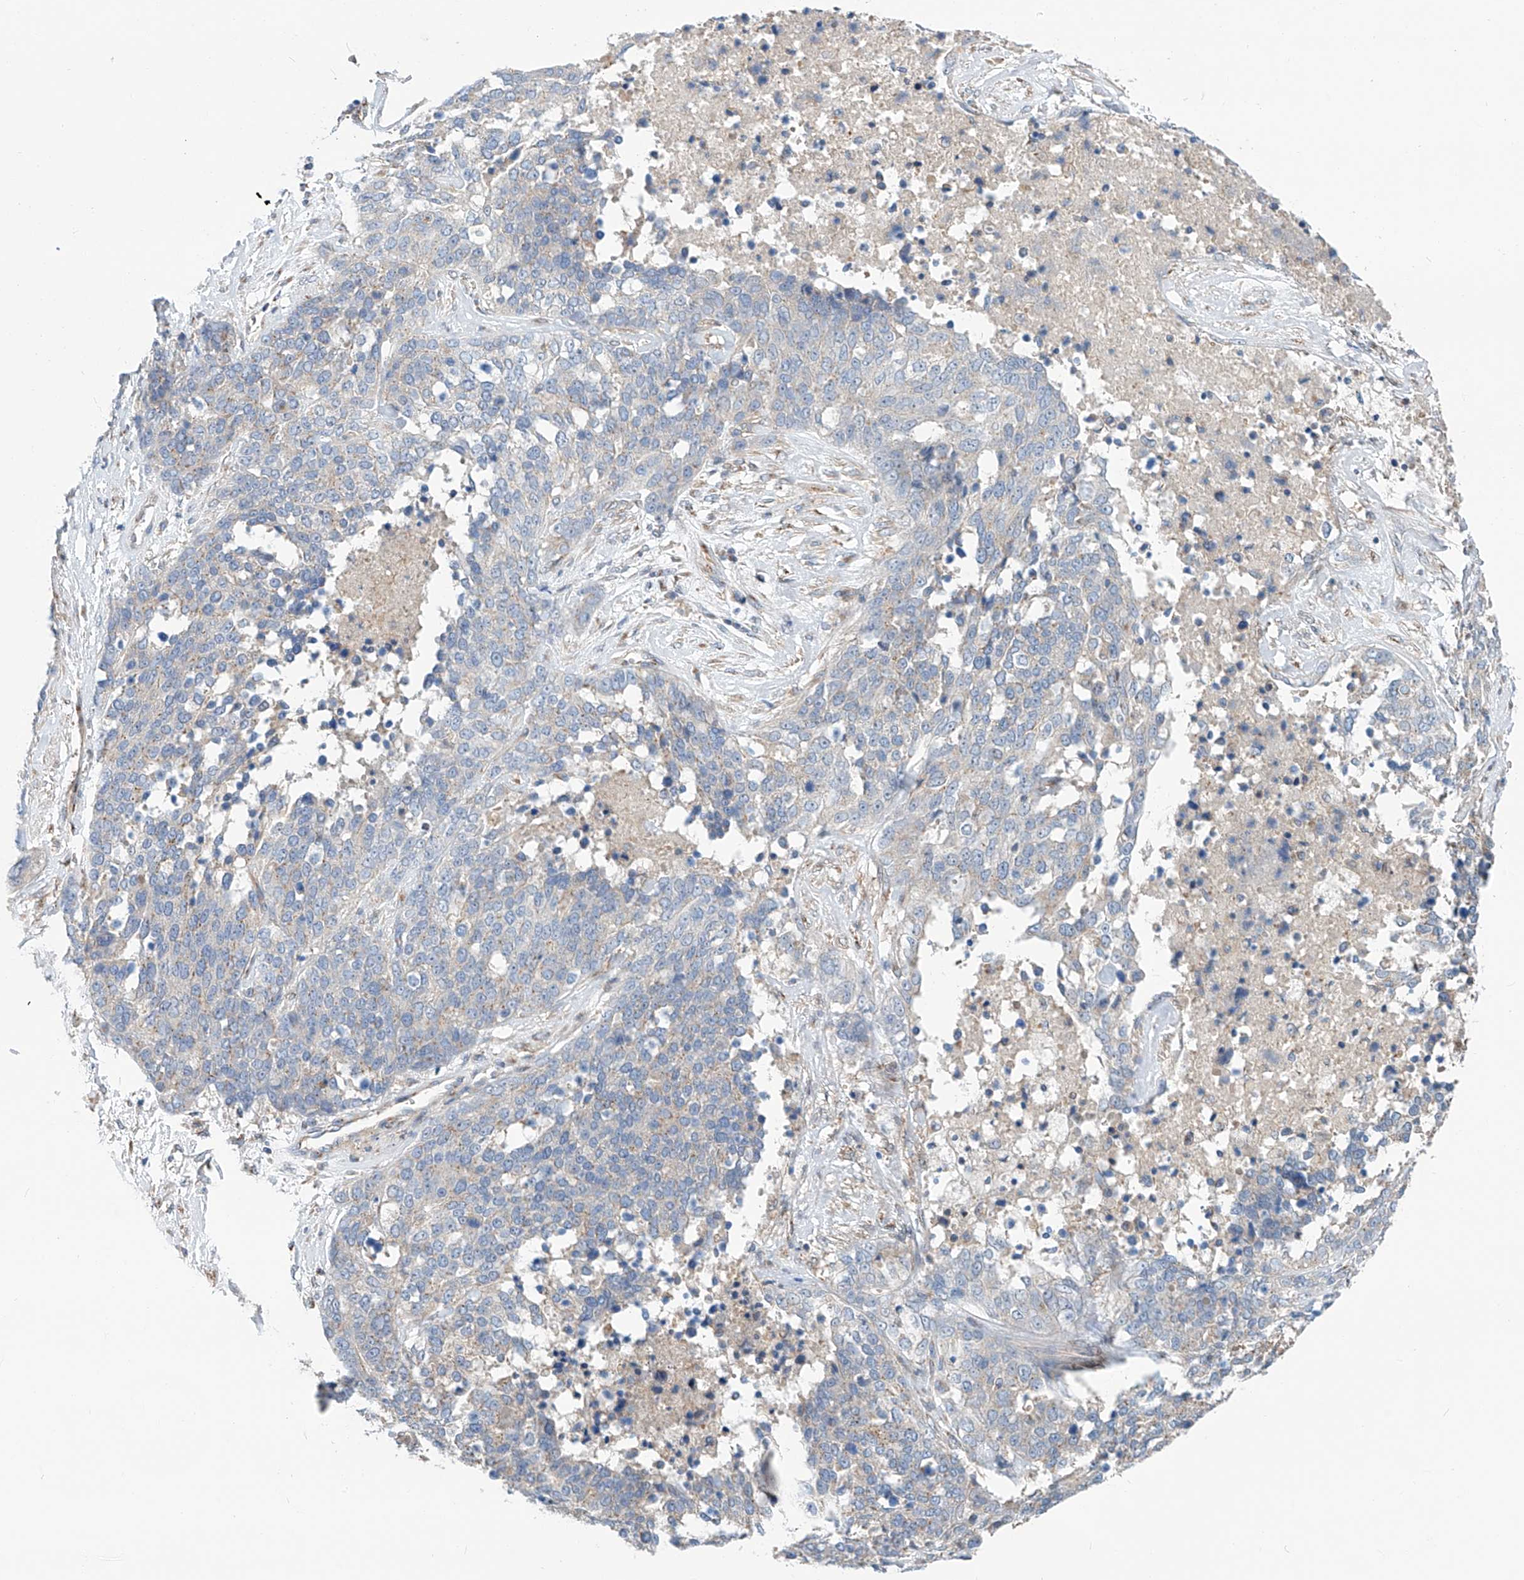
{"staining": {"intensity": "weak", "quantity": "<25%", "location": "cytoplasmic/membranous"}, "tissue": "ovarian cancer", "cell_type": "Tumor cells", "image_type": "cancer", "snomed": [{"axis": "morphology", "description": "Cystadenocarcinoma, serous, NOS"}, {"axis": "topography", "description": "Ovary"}], "caption": "Immunohistochemistry of human ovarian cancer shows no expression in tumor cells. (Immunohistochemistry (ihc), brightfield microscopy, high magnification).", "gene": "SLC22A7", "patient": {"sex": "female", "age": 44}}